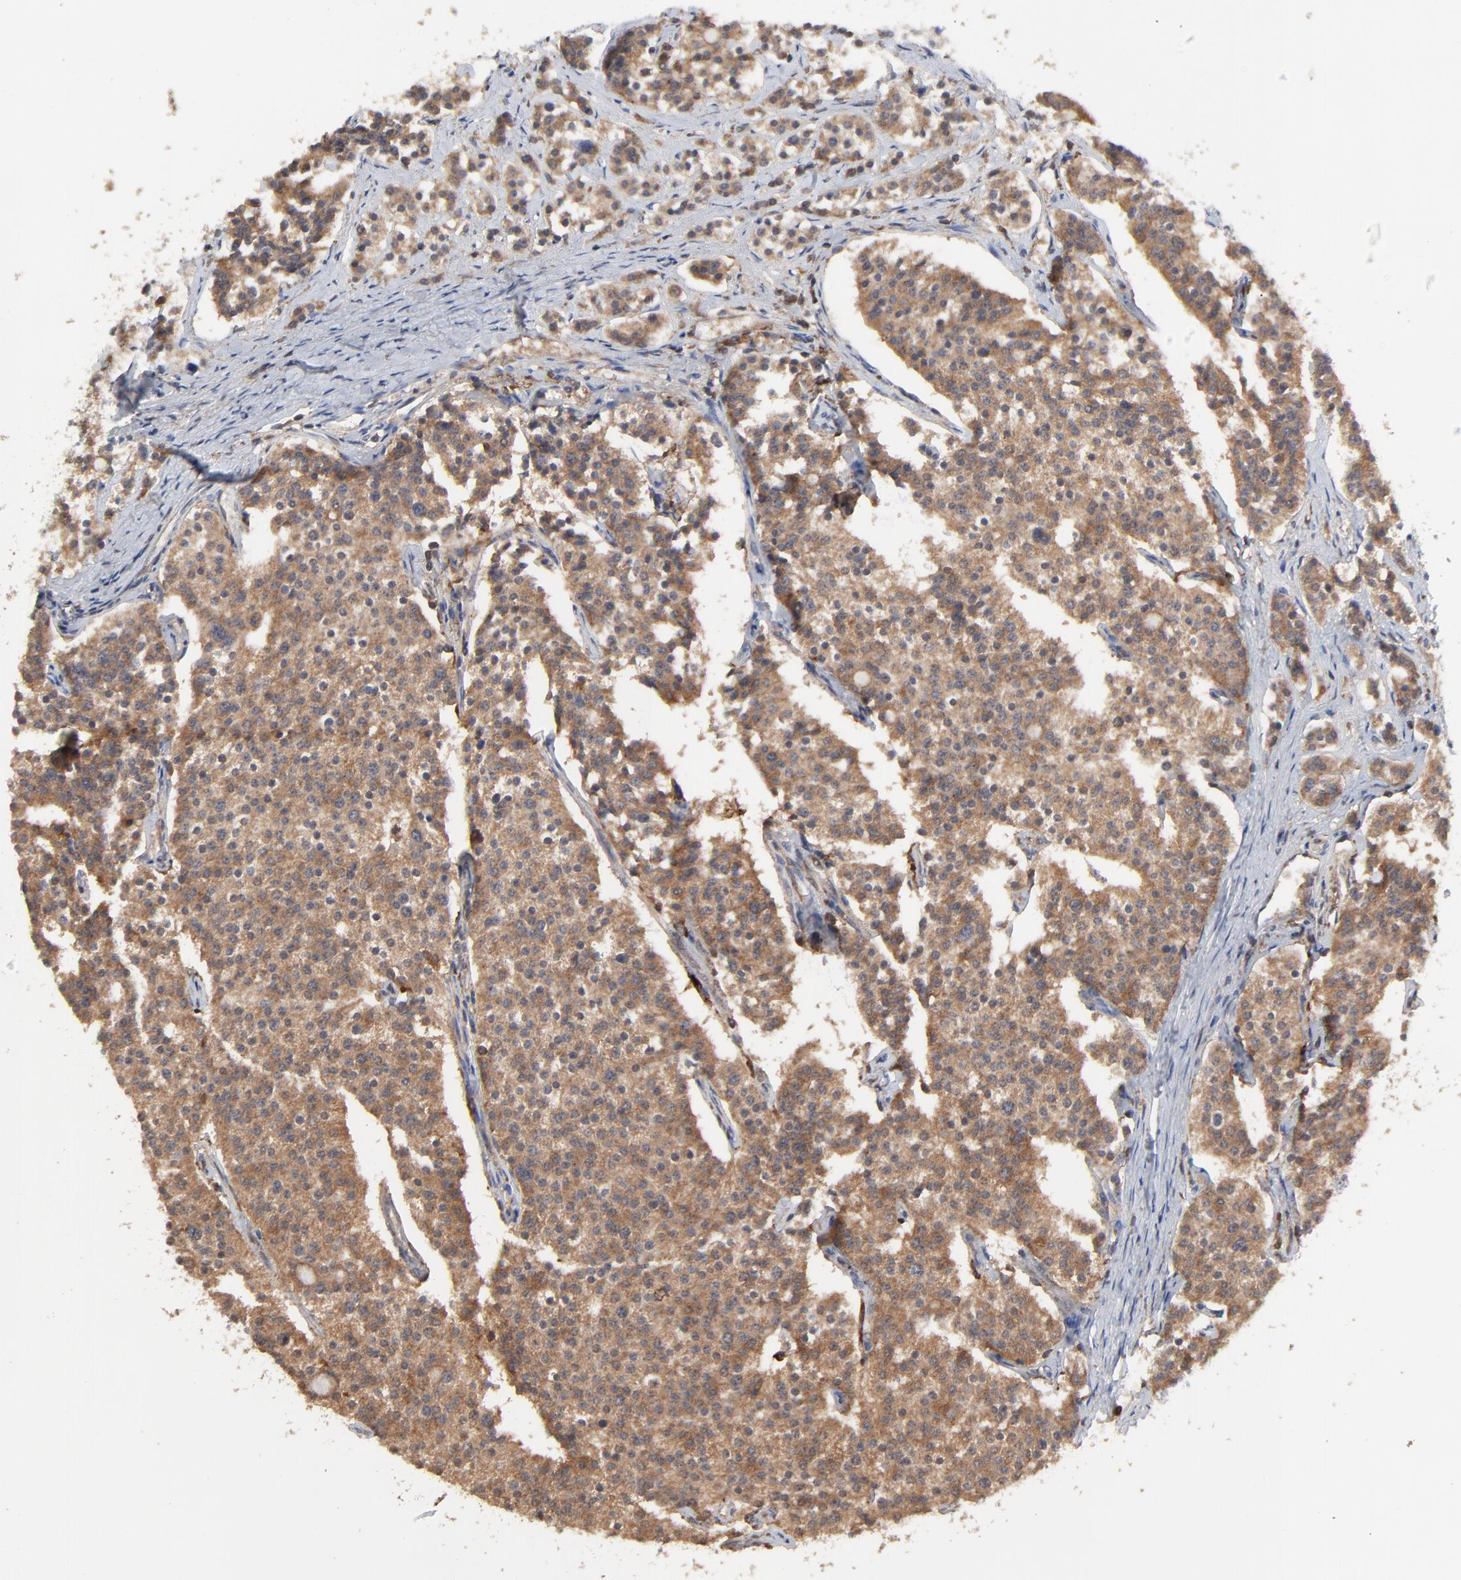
{"staining": {"intensity": "strong", "quantity": ">75%", "location": "cytoplasmic/membranous"}, "tissue": "carcinoid", "cell_type": "Tumor cells", "image_type": "cancer", "snomed": [{"axis": "morphology", "description": "Carcinoid, malignant, NOS"}, {"axis": "topography", "description": "Small intestine"}], "caption": "Carcinoid was stained to show a protein in brown. There is high levels of strong cytoplasmic/membranous expression in approximately >75% of tumor cells.", "gene": "RAB9A", "patient": {"sex": "male", "age": 63}}